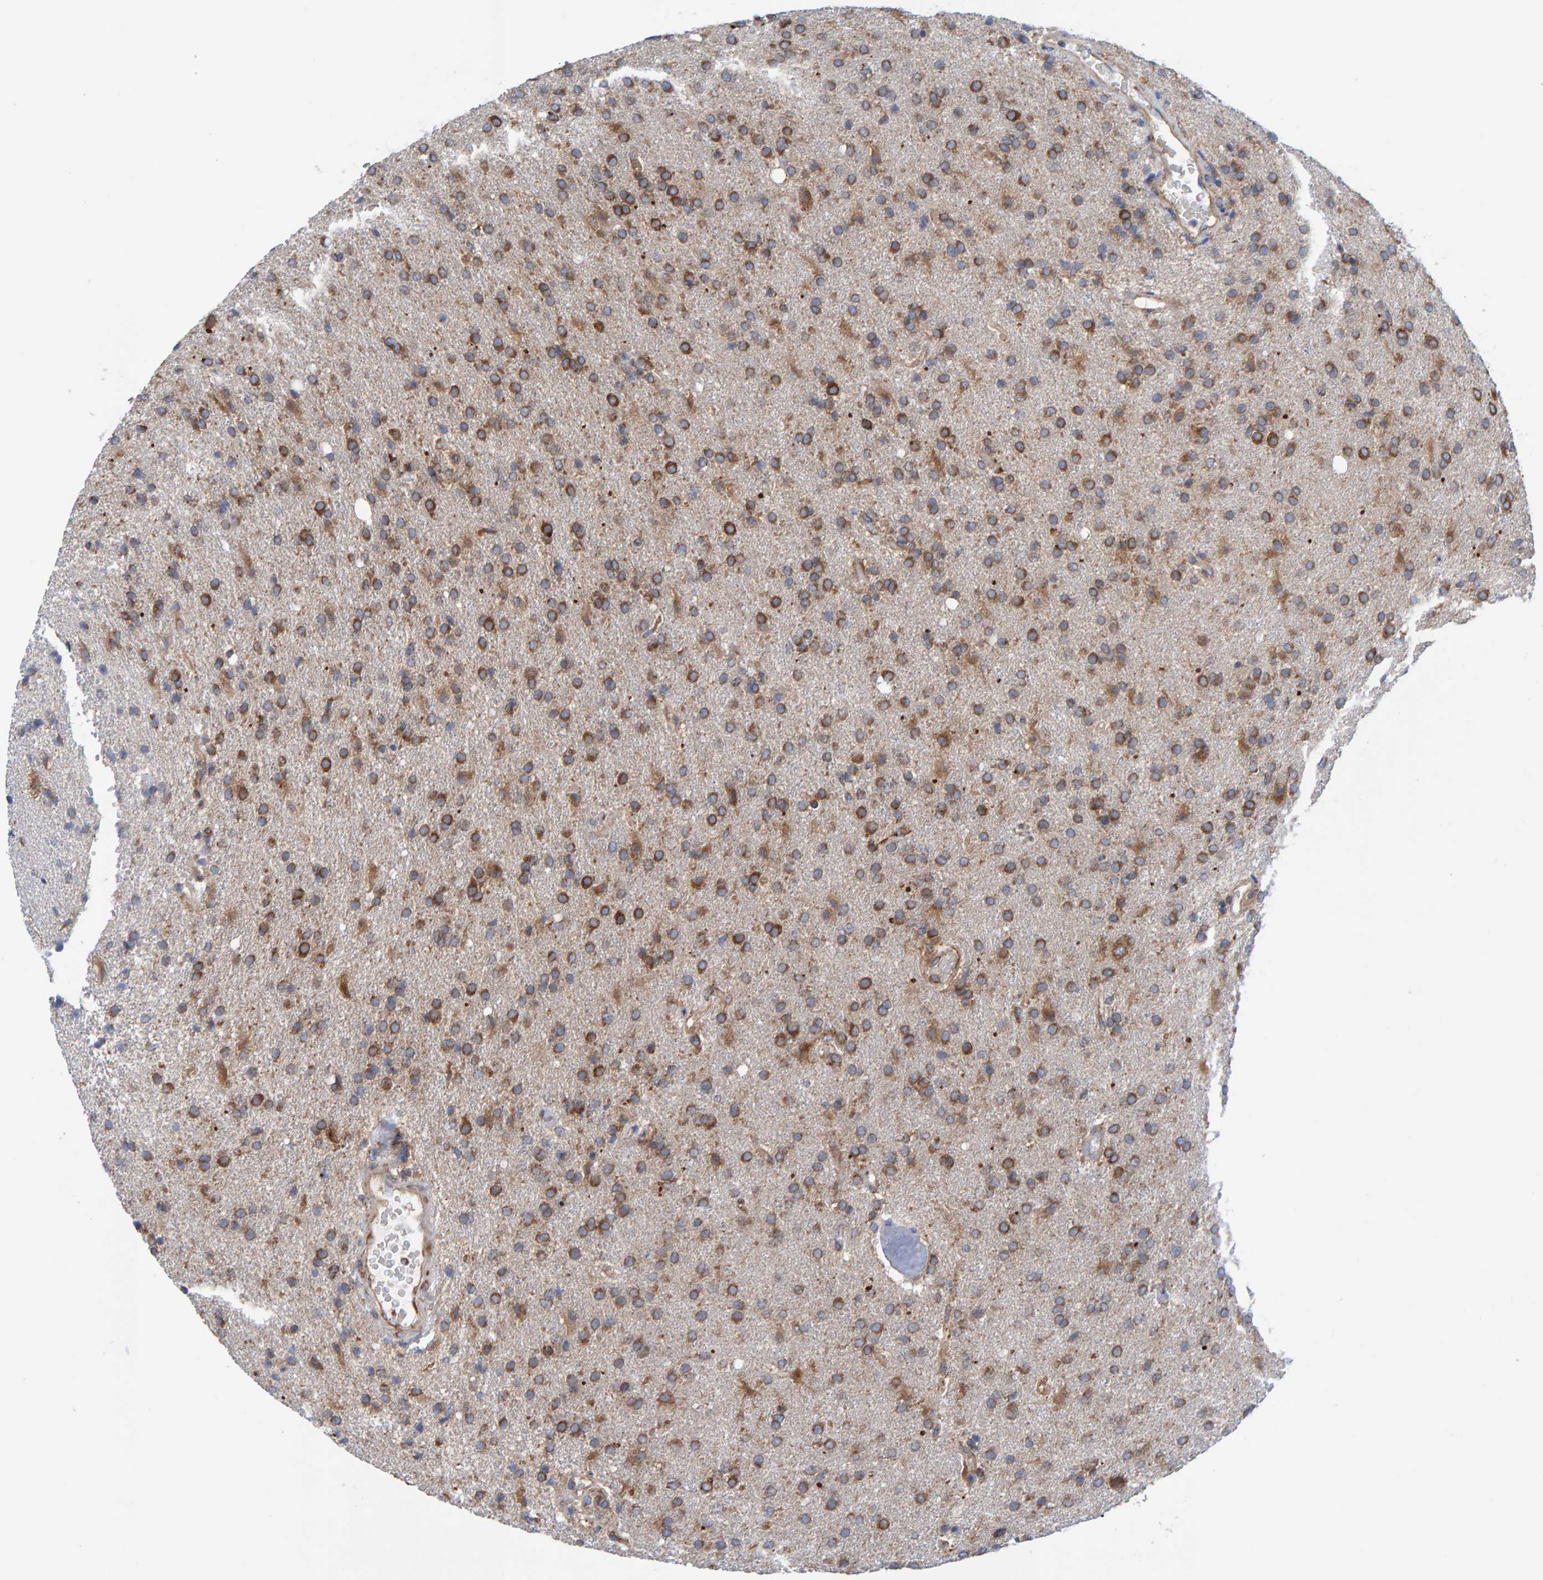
{"staining": {"intensity": "moderate", "quantity": ">75%", "location": "cytoplasmic/membranous"}, "tissue": "glioma", "cell_type": "Tumor cells", "image_type": "cancer", "snomed": [{"axis": "morphology", "description": "Glioma, malignant, High grade"}, {"axis": "topography", "description": "Brain"}], "caption": "Immunohistochemical staining of human glioma exhibits medium levels of moderate cytoplasmic/membranous protein positivity in approximately >75% of tumor cells.", "gene": "CDK5RAP3", "patient": {"sex": "male", "age": 72}}